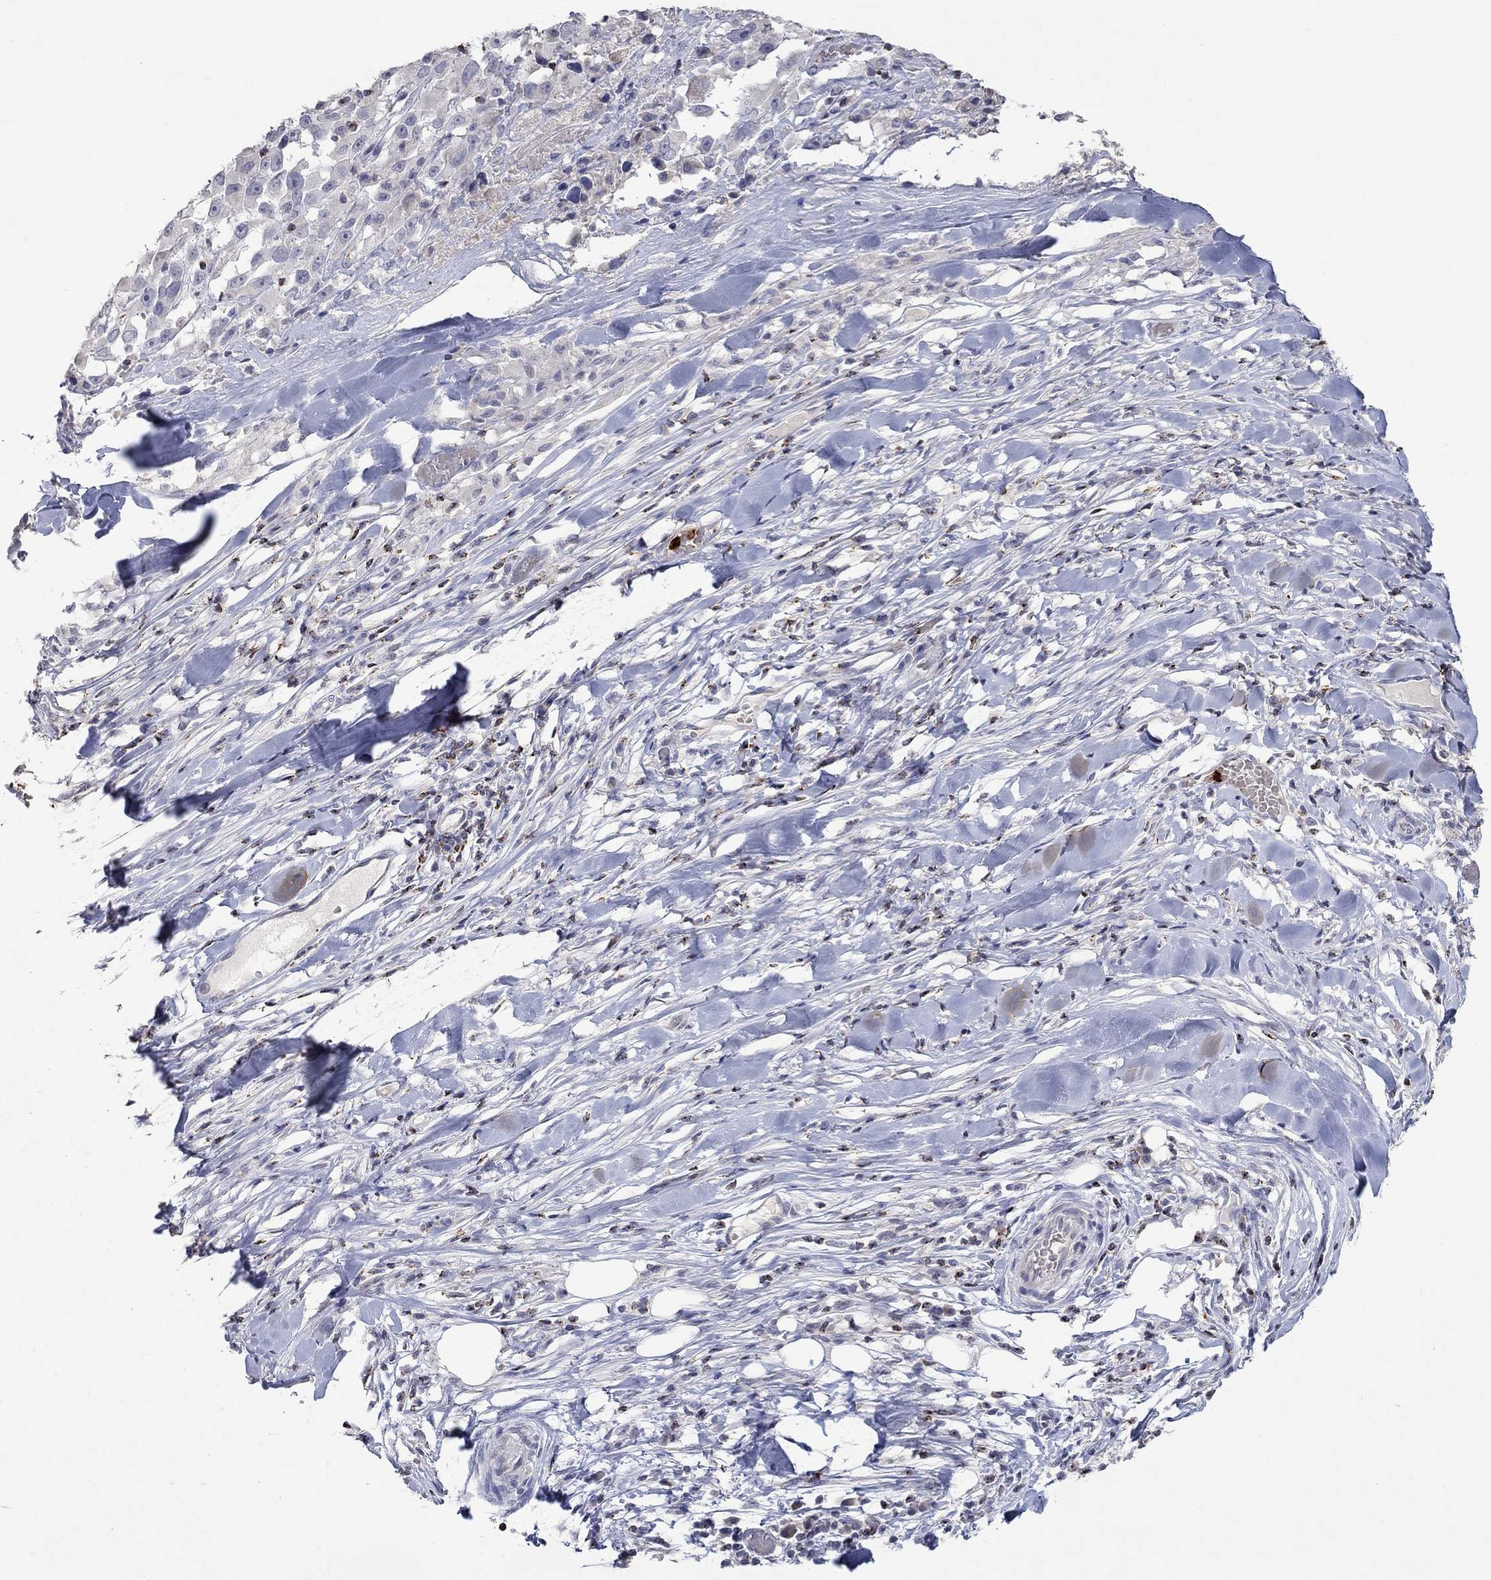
{"staining": {"intensity": "negative", "quantity": "none", "location": "none"}, "tissue": "melanoma", "cell_type": "Tumor cells", "image_type": "cancer", "snomed": [{"axis": "morphology", "description": "Malignant melanoma, Metastatic site"}, {"axis": "topography", "description": "Lymph node"}], "caption": "Tumor cells are negative for brown protein staining in malignant melanoma (metastatic site).", "gene": "CCL5", "patient": {"sex": "male", "age": 50}}